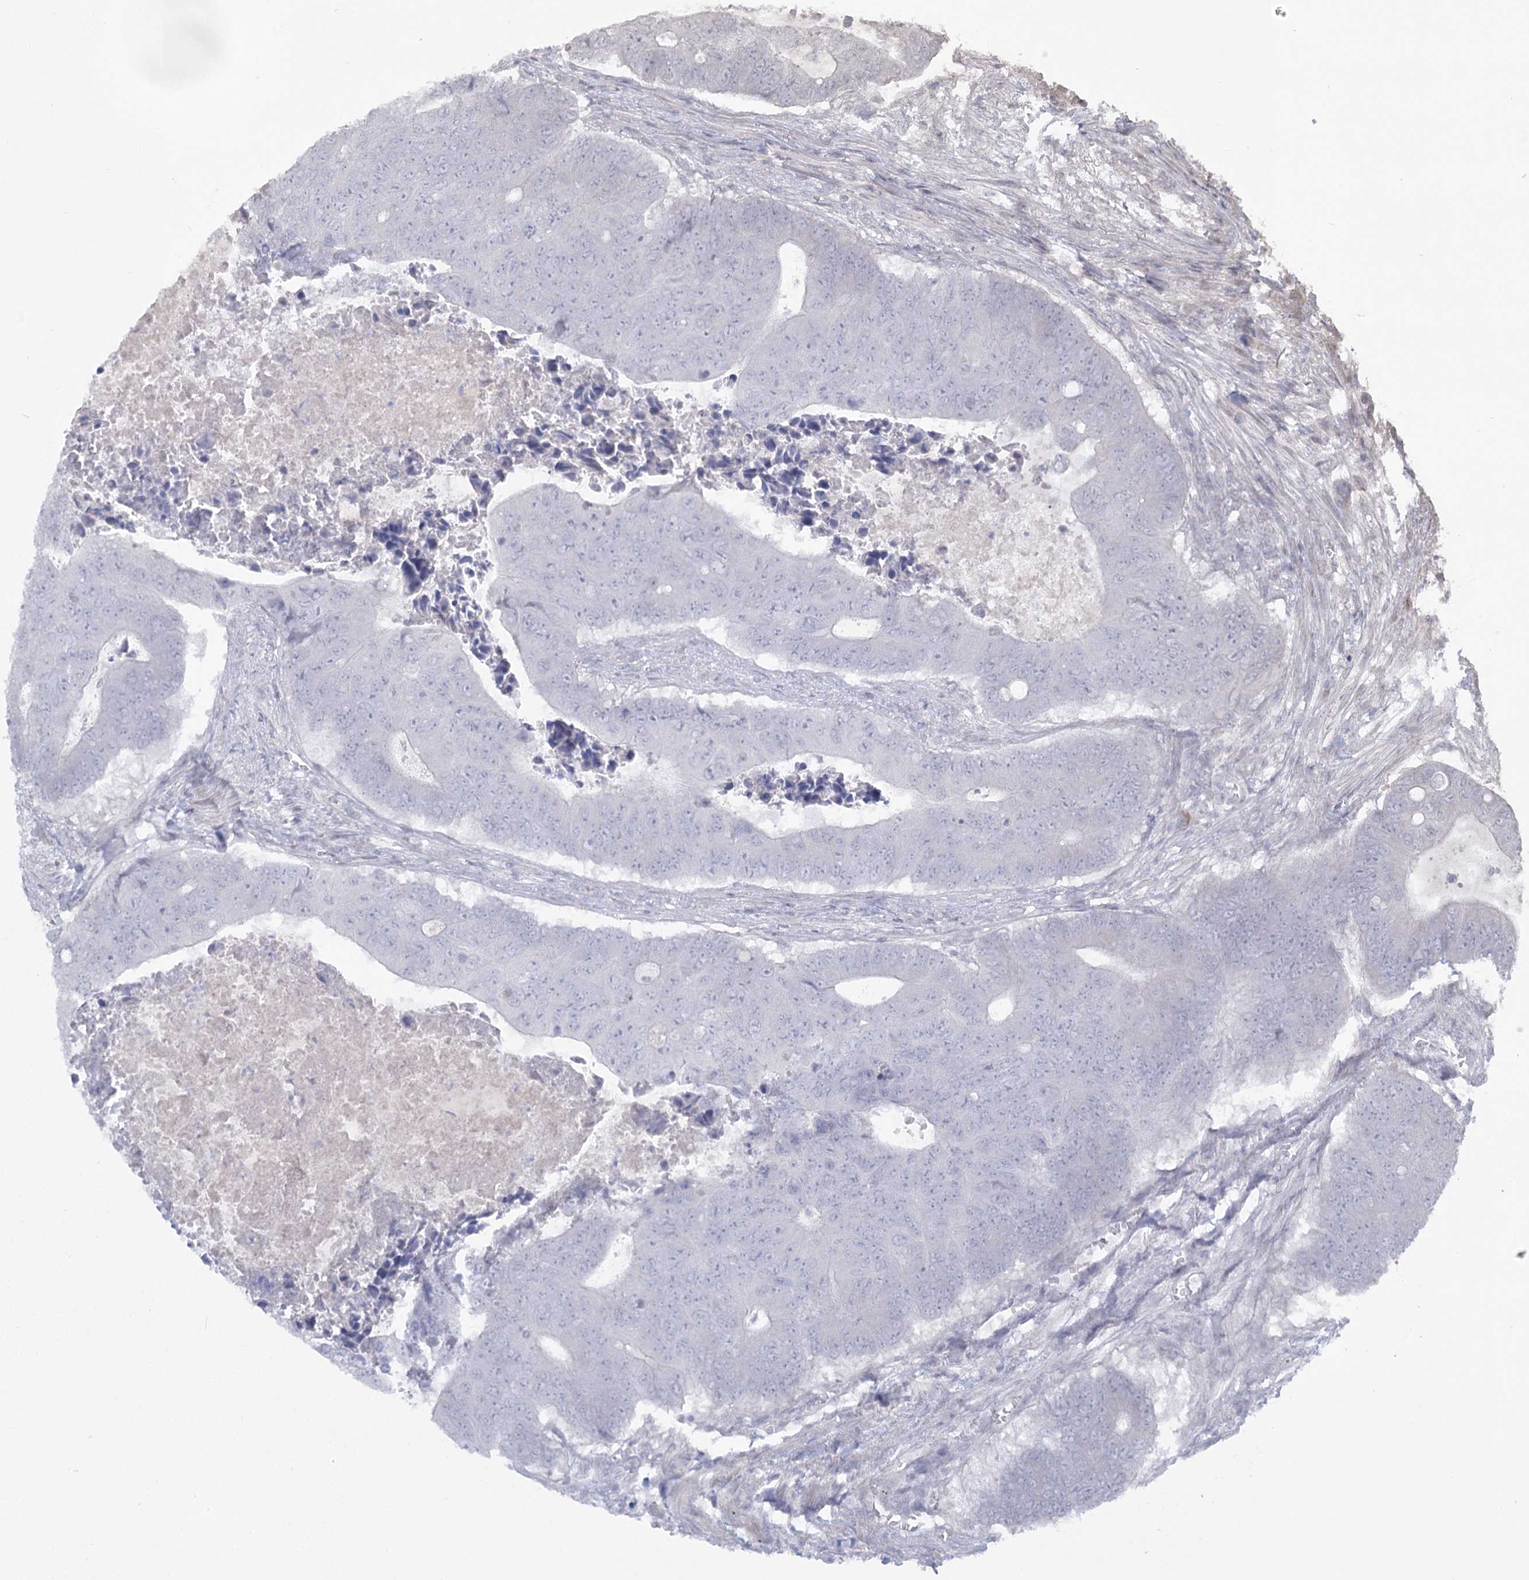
{"staining": {"intensity": "negative", "quantity": "none", "location": "none"}, "tissue": "colorectal cancer", "cell_type": "Tumor cells", "image_type": "cancer", "snomed": [{"axis": "morphology", "description": "Adenocarcinoma, NOS"}, {"axis": "topography", "description": "Colon"}], "caption": "DAB (3,3'-diaminobenzidine) immunohistochemical staining of colorectal adenocarcinoma shows no significant staining in tumor cells.", "gene": "AMTN", "patient": {"sex": "male", "age": 87}}